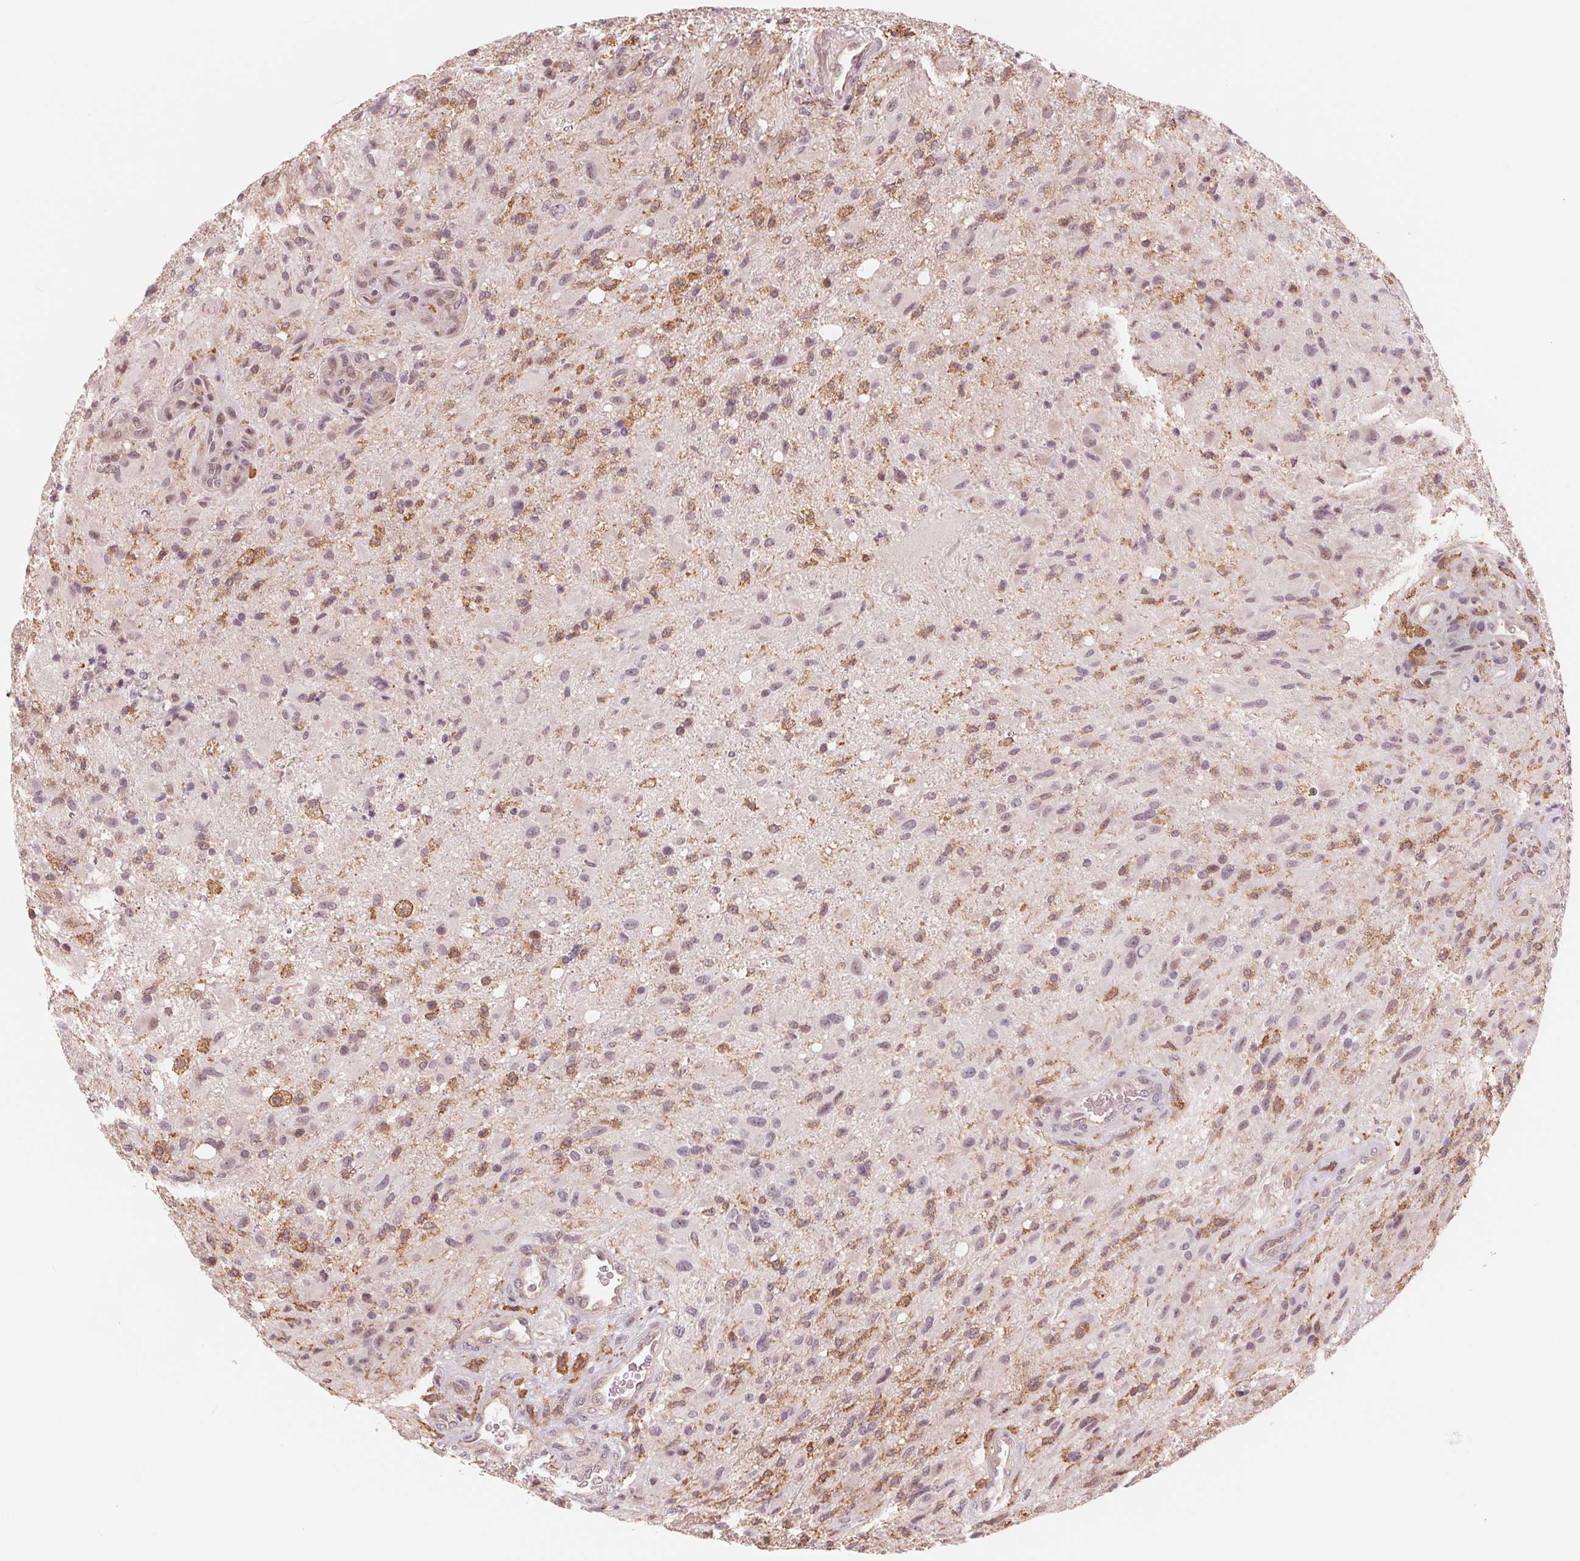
{"staining": {"intensity": "moderate", "quantity": "<25%", "location": "cytoplasmic/membranous"}, "tissue": "glioma", "cell_type": "Tumor cells", "image_type": "cancer", "snomed": [{"axis": "morphology", "description": "Glioma, malignant, High grade"}, {"axis": "topography", "description": "Brain"}], "caption": "There is low levels of moderate cytoplasmic/membranous positivity in tumor cells of glioma, as demonstrated by immunohistochemical staining (brown color).", "gene": "IL9R", "patient": {"sex": "male", "age": 53}}